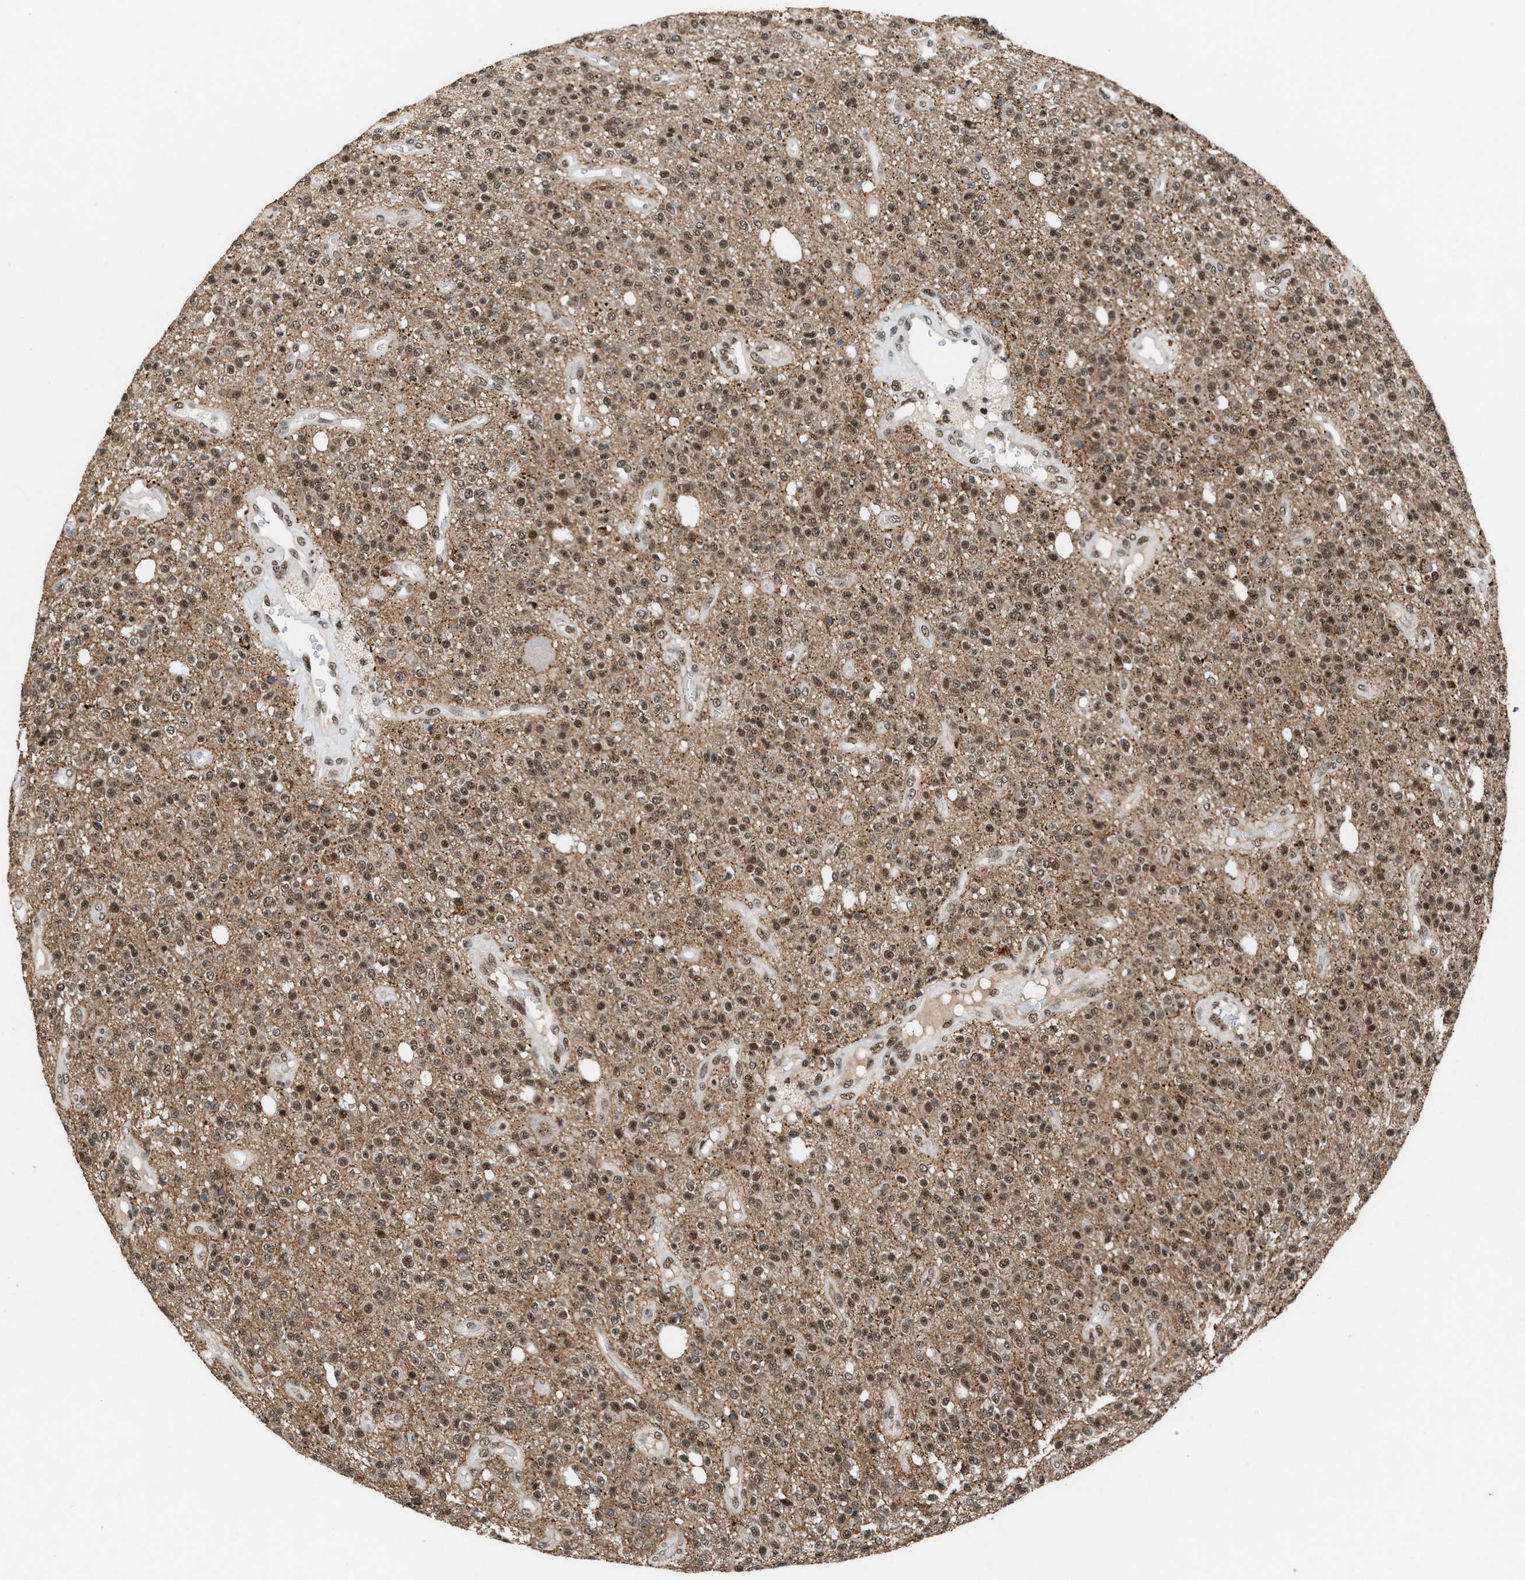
{"staining": {"intensity": "strong", "quantity": ">75%", "location": "nuclear"}, "tissue": "glioma", "cell_type": "Tumor cells", "image_type": "cancer", "snomed": [{"axis": "morphology", "description": "Glioma, malignant, High grade"}, {"axis": "topography", "description": "Brain"}], "caption": "Protein positivity by immunohistochemistry shows strong nuclear staining in approximately >75% of tumor cells in glioma.", "gene": "PRPF4", "patient": {"sex": "male", "age": 34}}